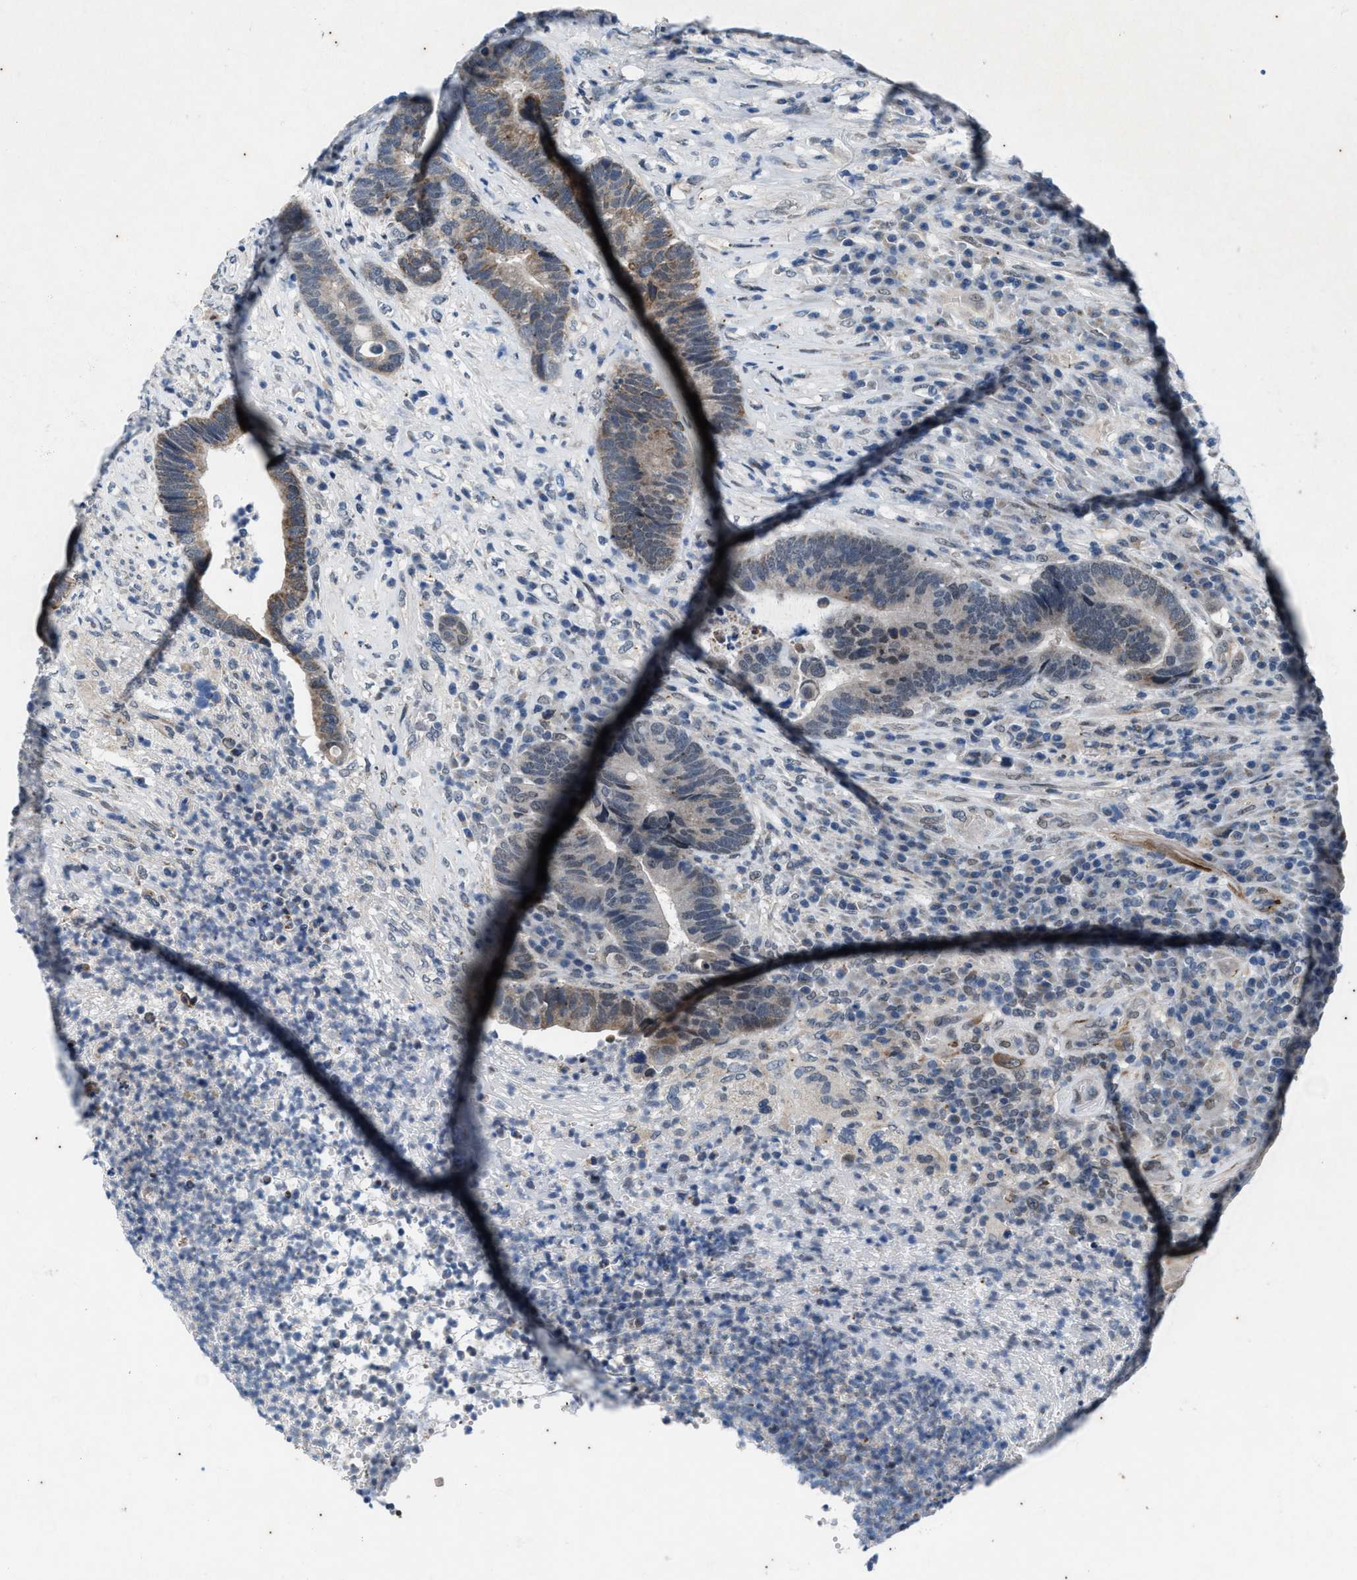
{"staining": {"intensity": "moderate", "quantity": "<25%", "location": "cytoplasmic/membranous"}, "tissue": "colorectal cancer", "cell_type": "Tumor cells", "image_type": "cancer", "snomed": [{"axis": "morphology", "description": "Adenocarcinoma, NOS"}, {"axis": "topography", "description": "Rectum"}], "caption": "Immunohistochemical staining of human adenocarcinoma (colorectal) reveals low levels of moderate cytoplasmic/membranous staining in approximately <25% of tumor cells.", "gene": "KIF24", "patient": {"sex": "female", "age": 89}}